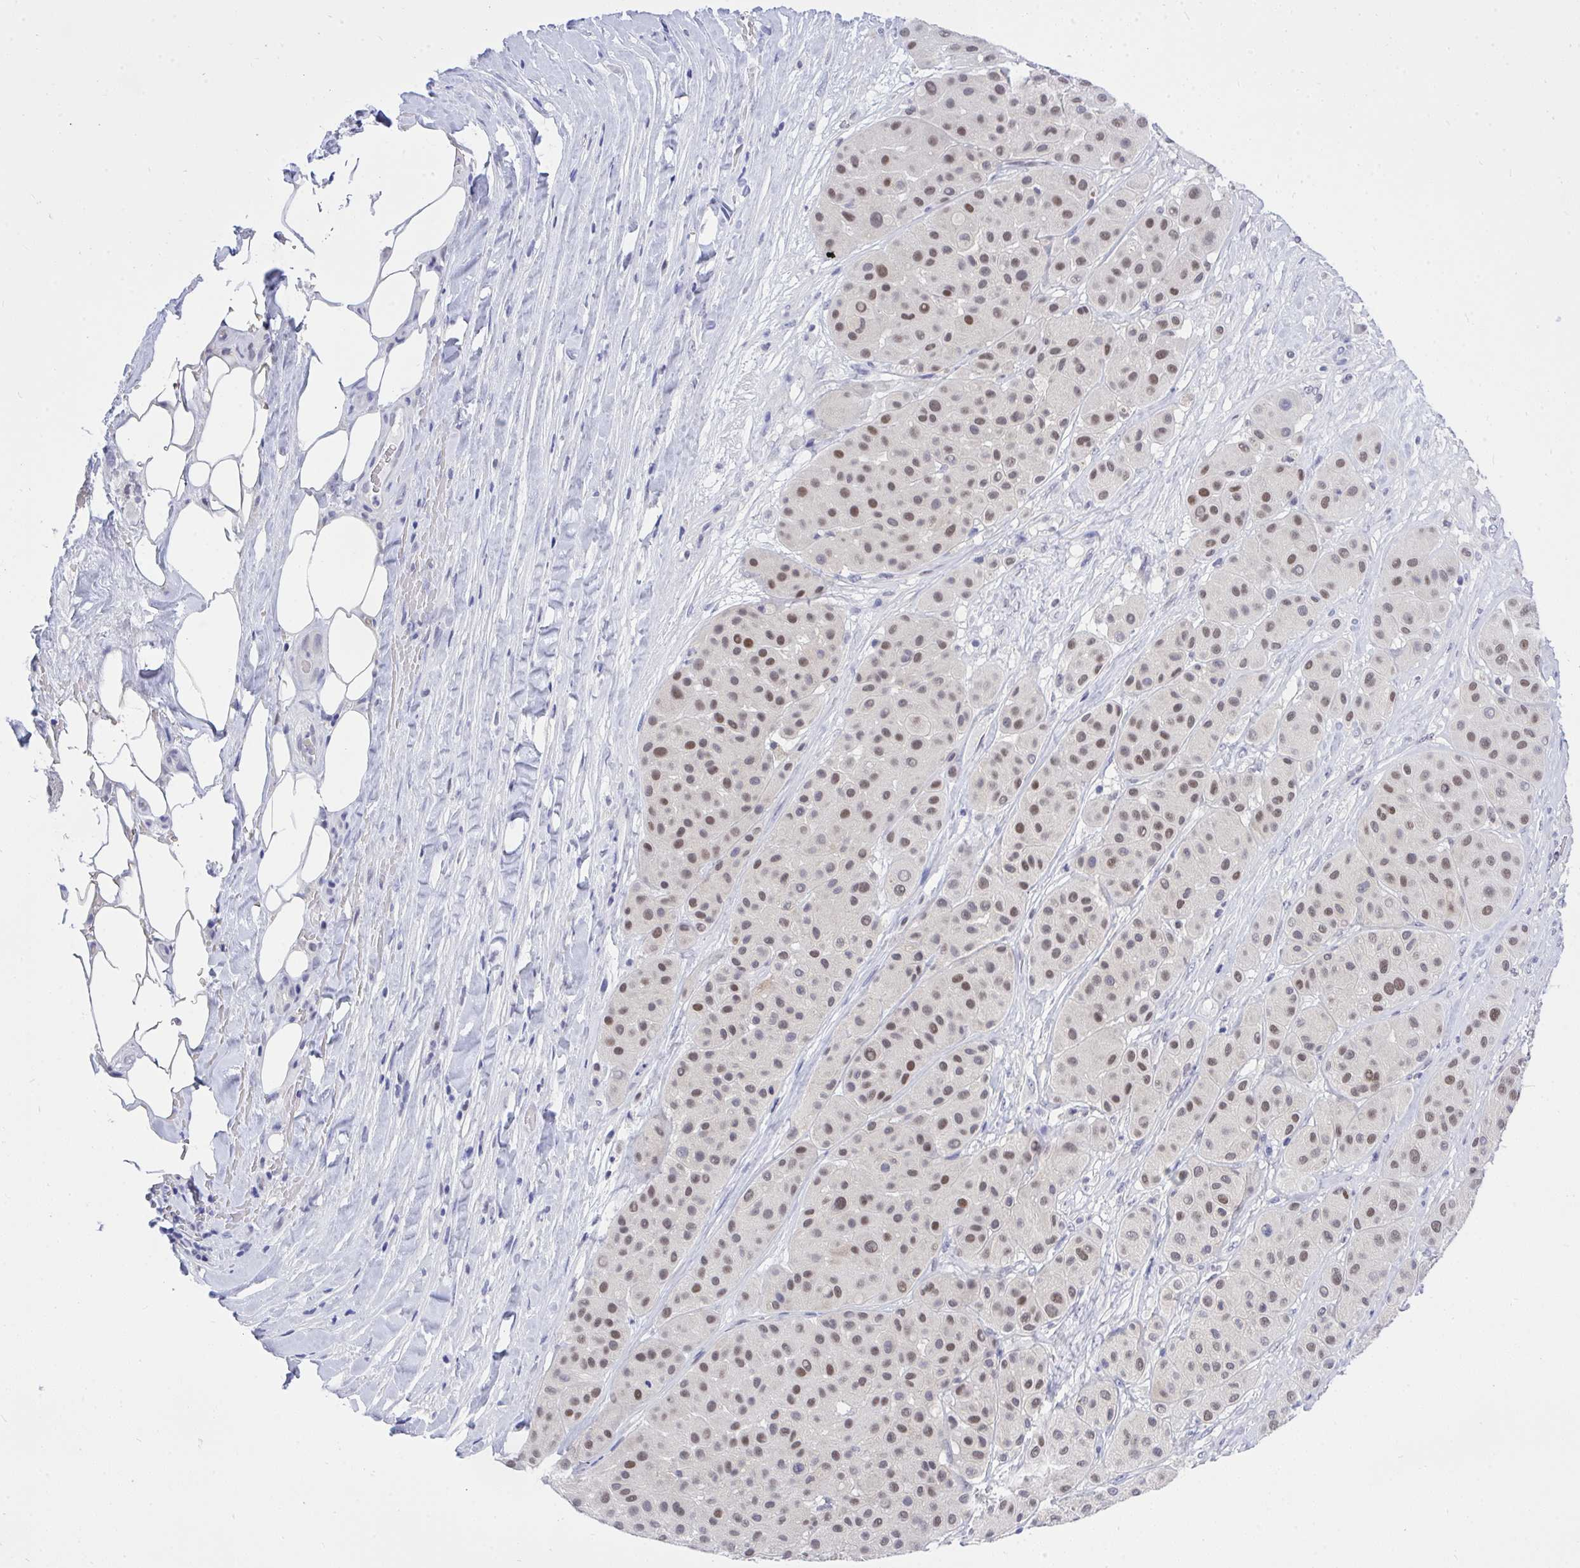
{"staining": {"intensity": "moderate", "quantity": ">75%", "location": "nuclear"}, "tissue": "melanoma", "cell_type": "Tumor cells", "image_type": "cancer", "snomed": [{"axis": "morphology", "description": "Malignant melanoma, Metastatic site"}, {"axis": "topography", "description": "Smooth muscle"}], "caption": "The immunohistochemical stain labels moderate nuclear staining in tumor cells of melanoma tissue.", "gene": "THOP1", "patient": {"sex": "male", "age": 41}}